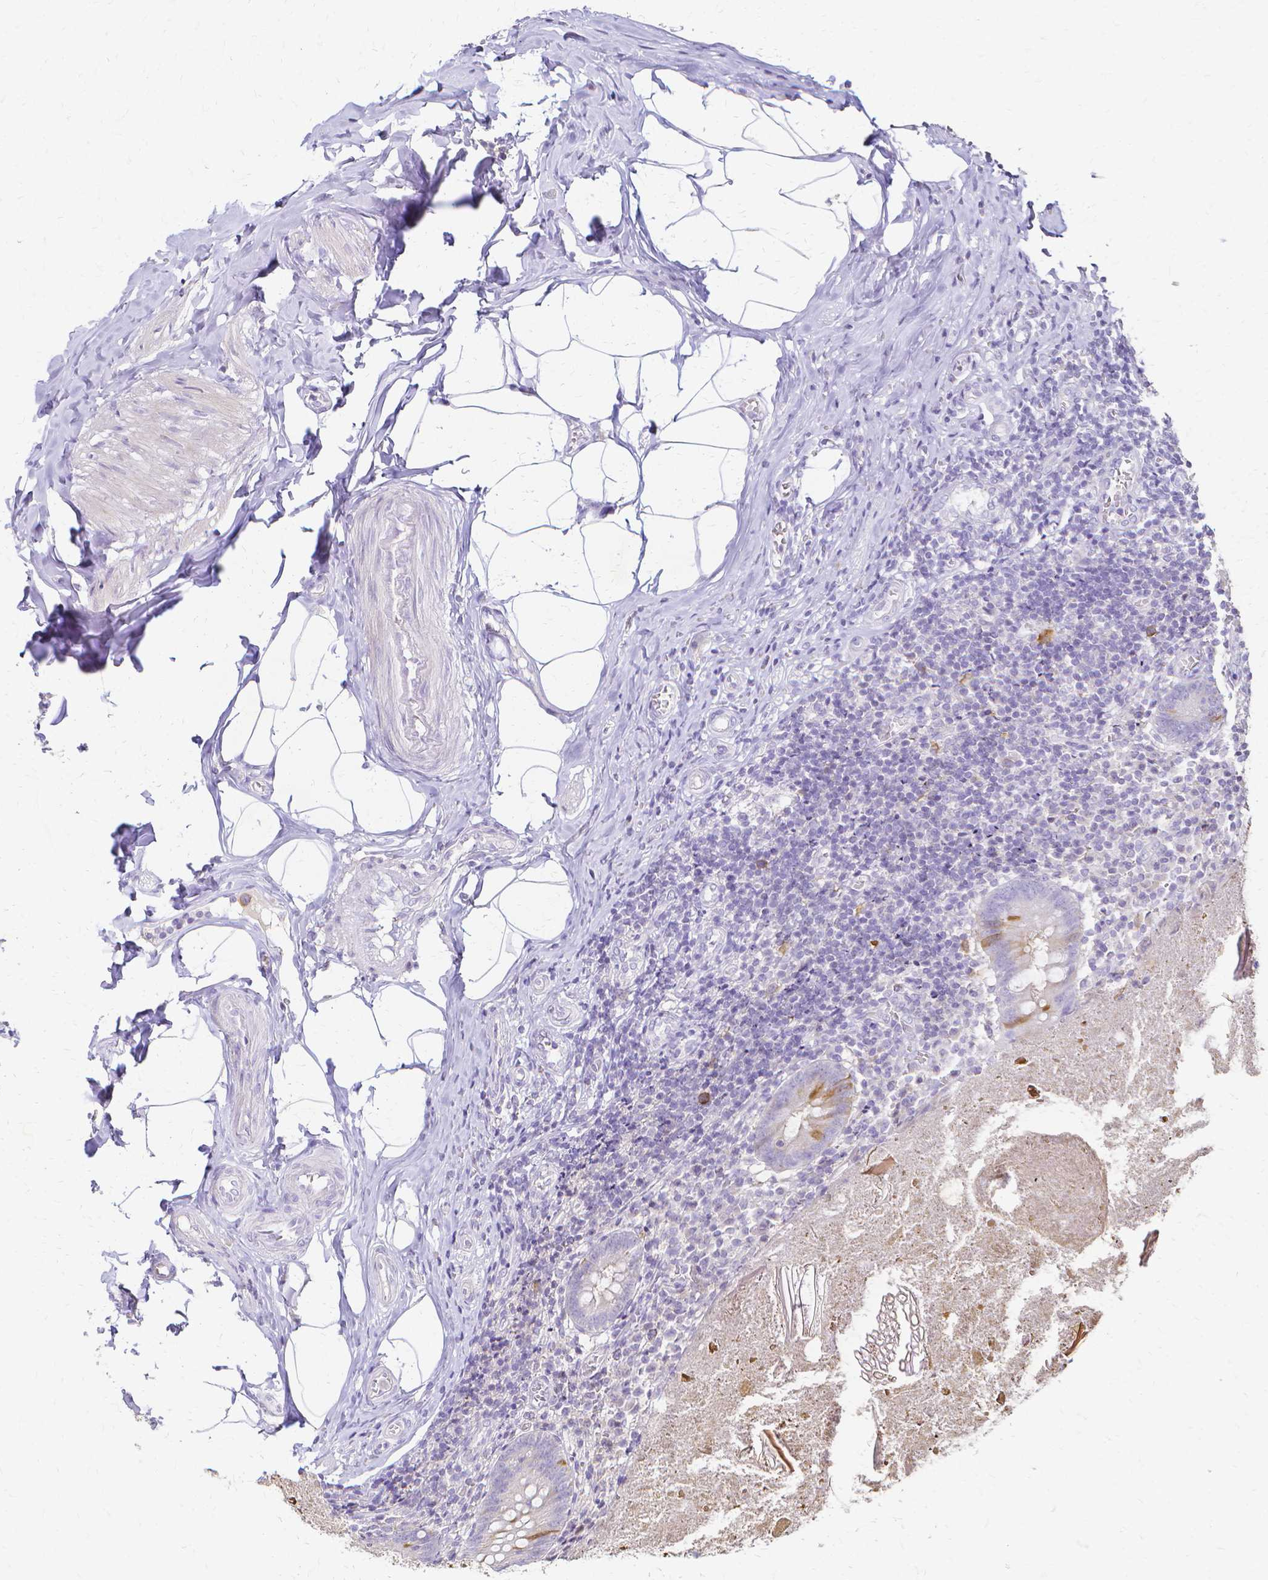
{"staining": {"intensity": "moderate", "quantity": "<25%", "location": "cytoplasmic/membranous"}, "tissue": "appendix", "cell_type": "Glandular cells", "image_type": "normal", "snomed": [{"axis": "morphology", "description": "Normal tissue, NOS"}, {"axis": "topography", "description": "Appendix"}], "caption": "Normal appendix reveals moderate cytoplasmic/membranous positivity in about <25% of glandular cells, visualized by immunohistochemistry.", "gene": "CCNB1", "patient": {"sex": "female", "age": 17}}